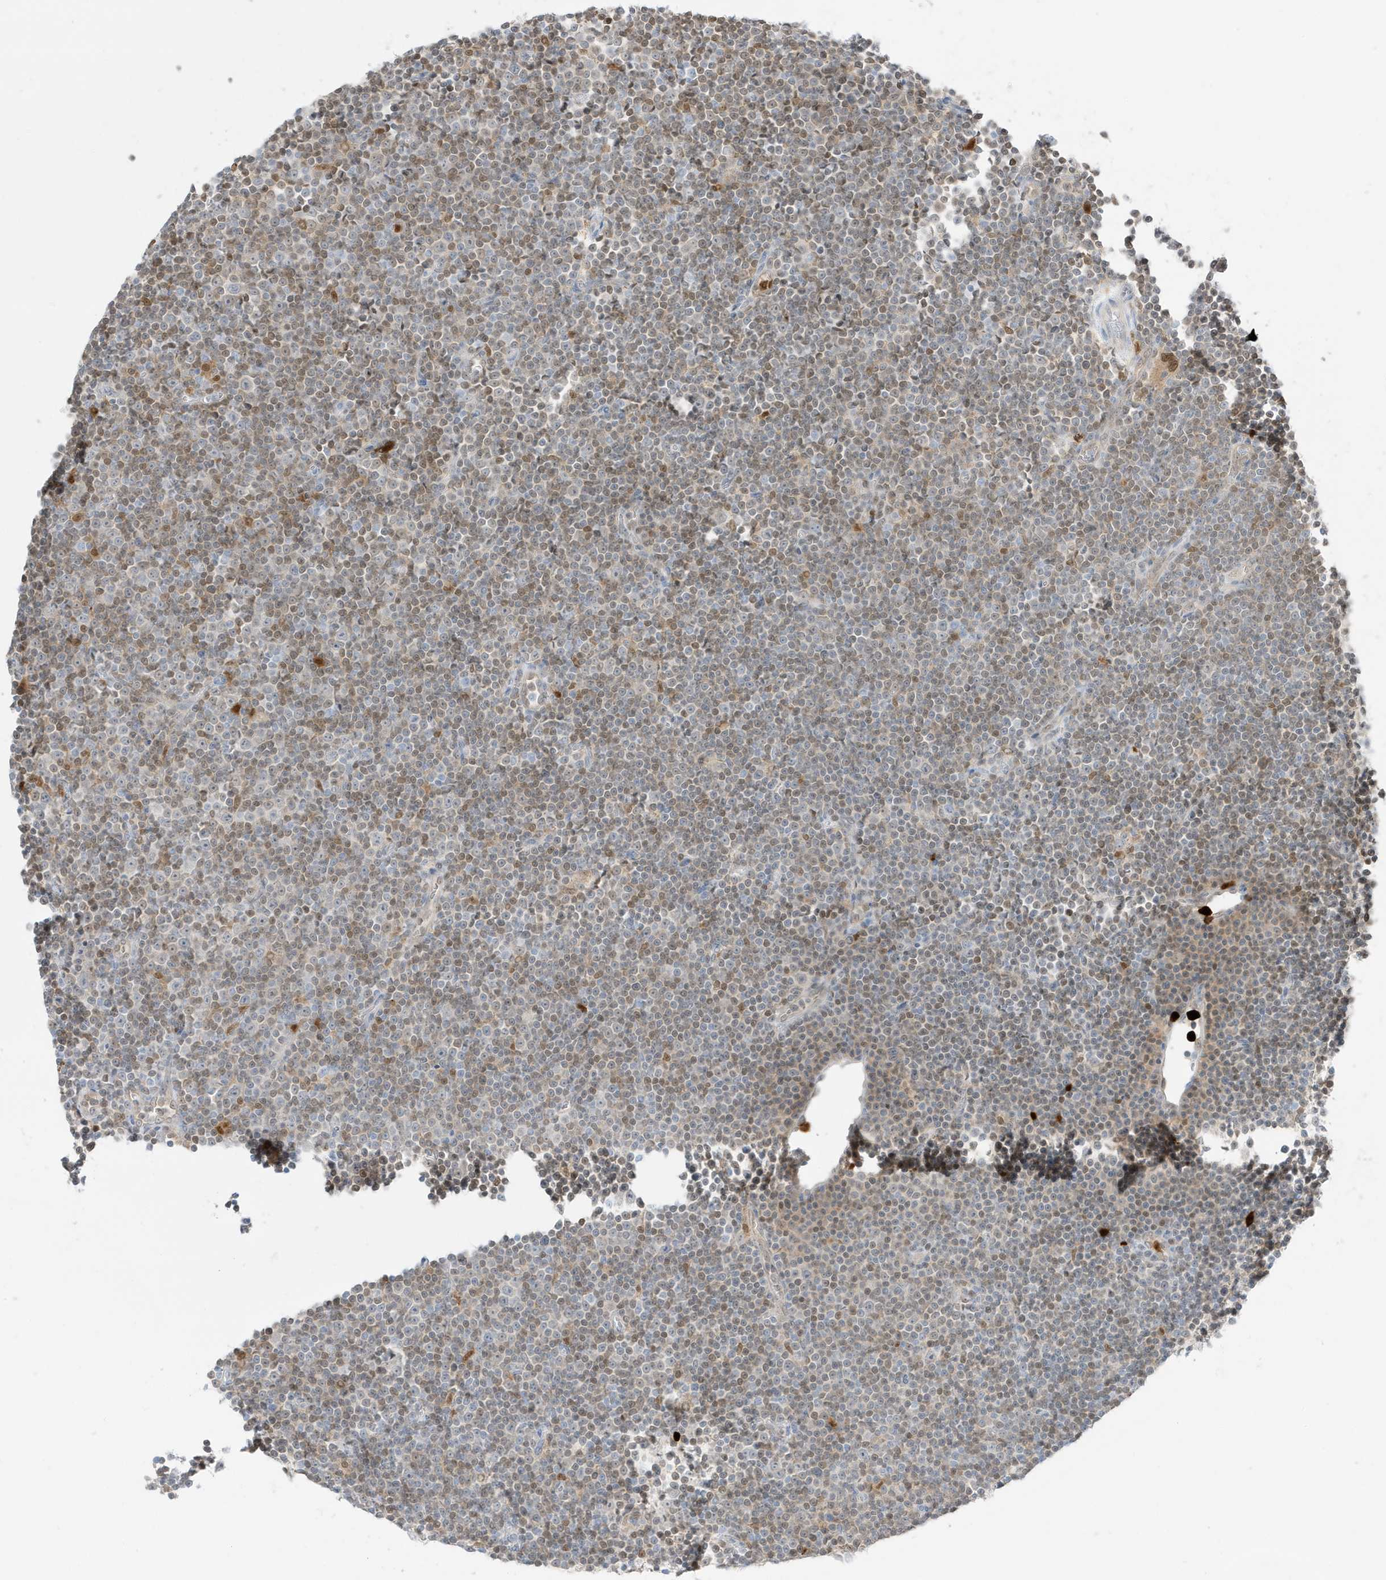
{"staining": {"intensity": "negative", "quantity": "none", "location": "none"}, "tissue": "lymphoma", "cell_type": "Tumor cells", "image_type": "cancer", "snomed": [{"axis": "morphology", "description": "Malignant lymphoma, non-Hodgkin's type, Low grade"}, {"axis": "topography", "description": "Lymph node"}], "caption": "Tumor cells show no significant protein expression in malignant lymphoma, non-Hodgkin's type (low-grade).", "gene": "GCA", "patient": {"sex": "female", "age": 67}}